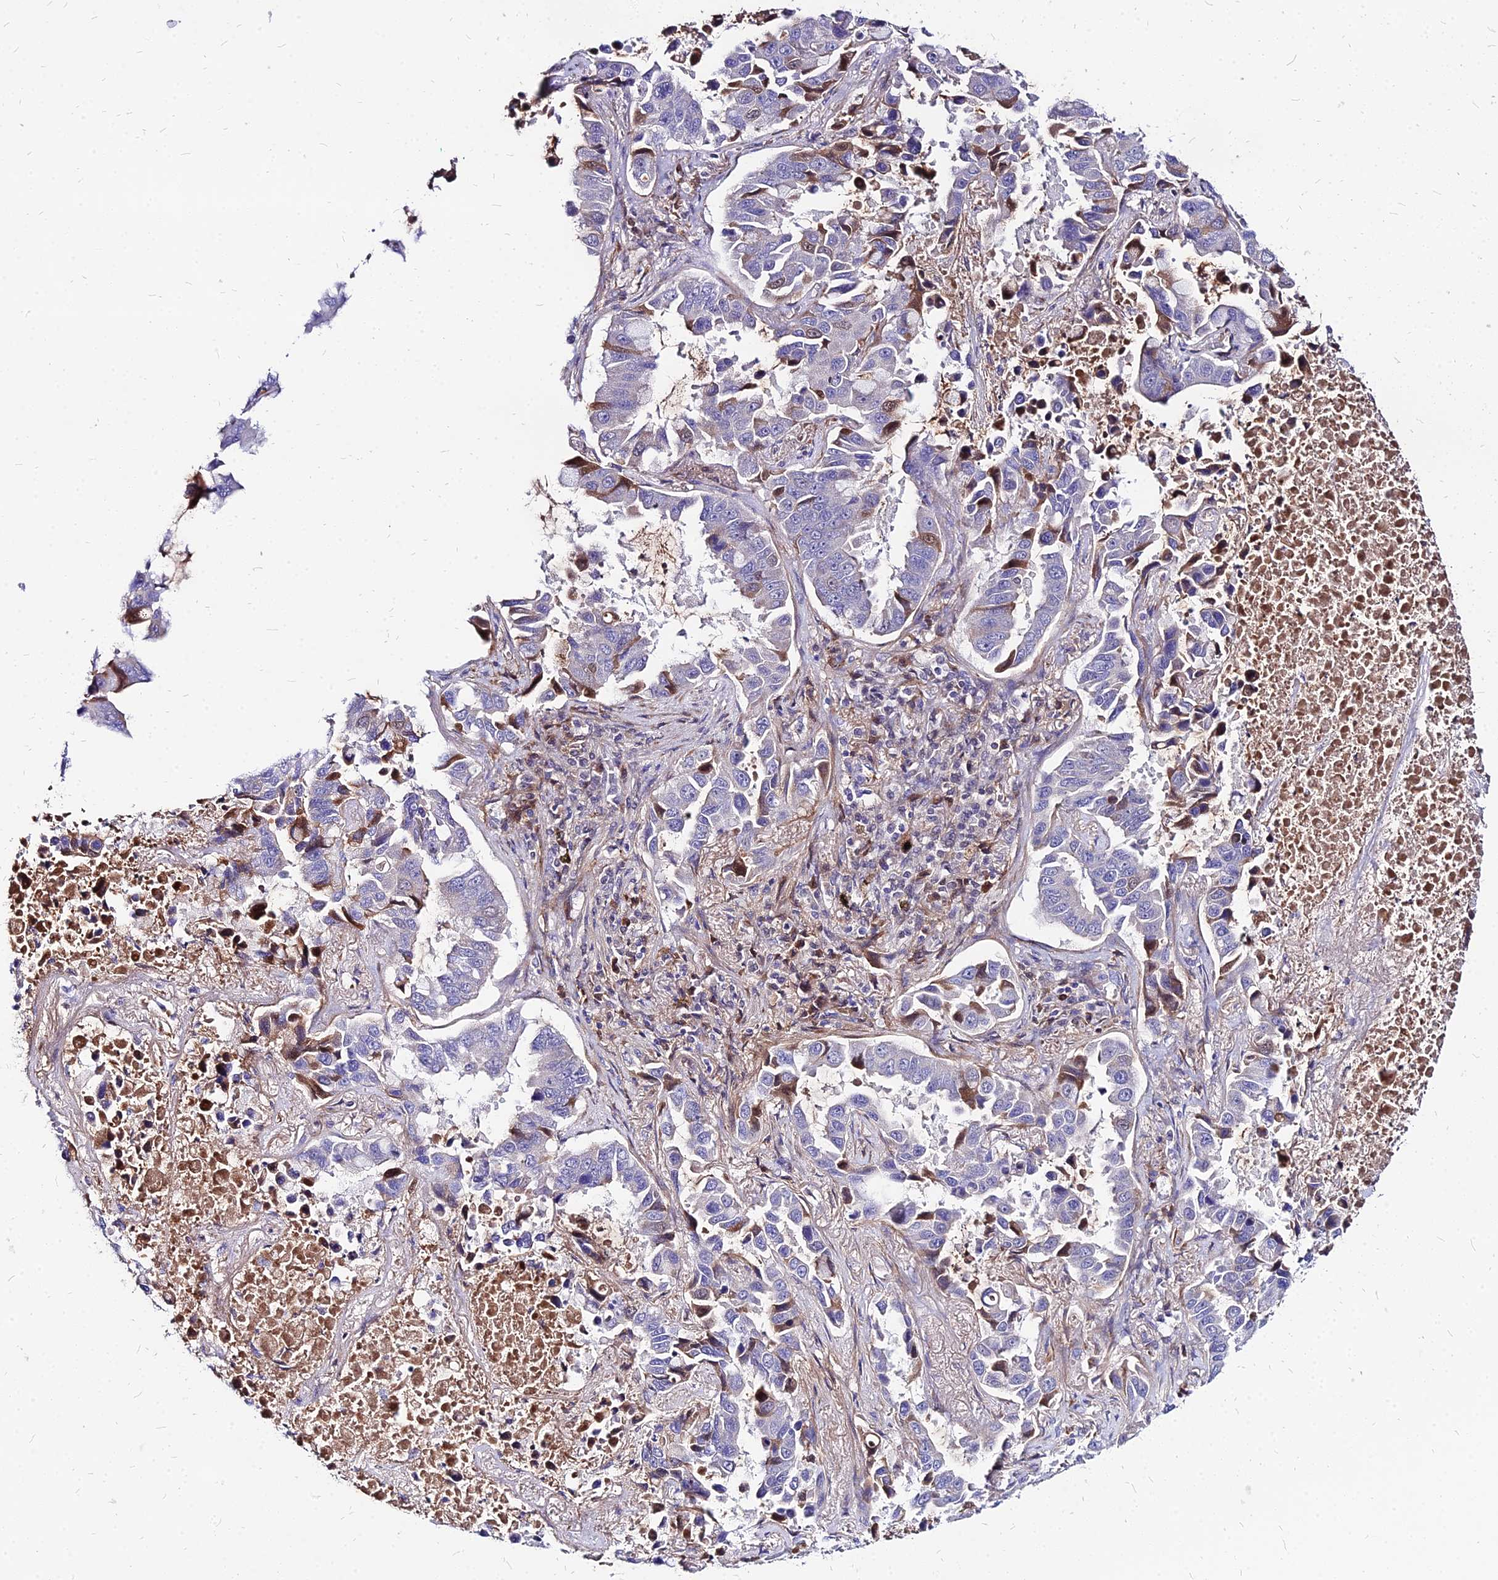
{"staining": {"intensity": "moderate", "quantity": "<25%", "location": "cytoplasmic/membranous"}, "tissue": "lung cancer", "cell_type": "Tumor cells", "image_type": "cancer", "snomed": [{"axis": "morphology", "description": "Adenocarcinoma, NOS"}, {"axis": "topography", "description": "Lung"}], "caption": "The photomicrograph exhibits immunohistochemical staining of adenocarcinoma (lung). There is moderate cytoplasmic/membranous positivity is present in approximately <25% of tumor cells.", "gene": "ACSM6", "patient": {"sex": "male", "age": 64}}